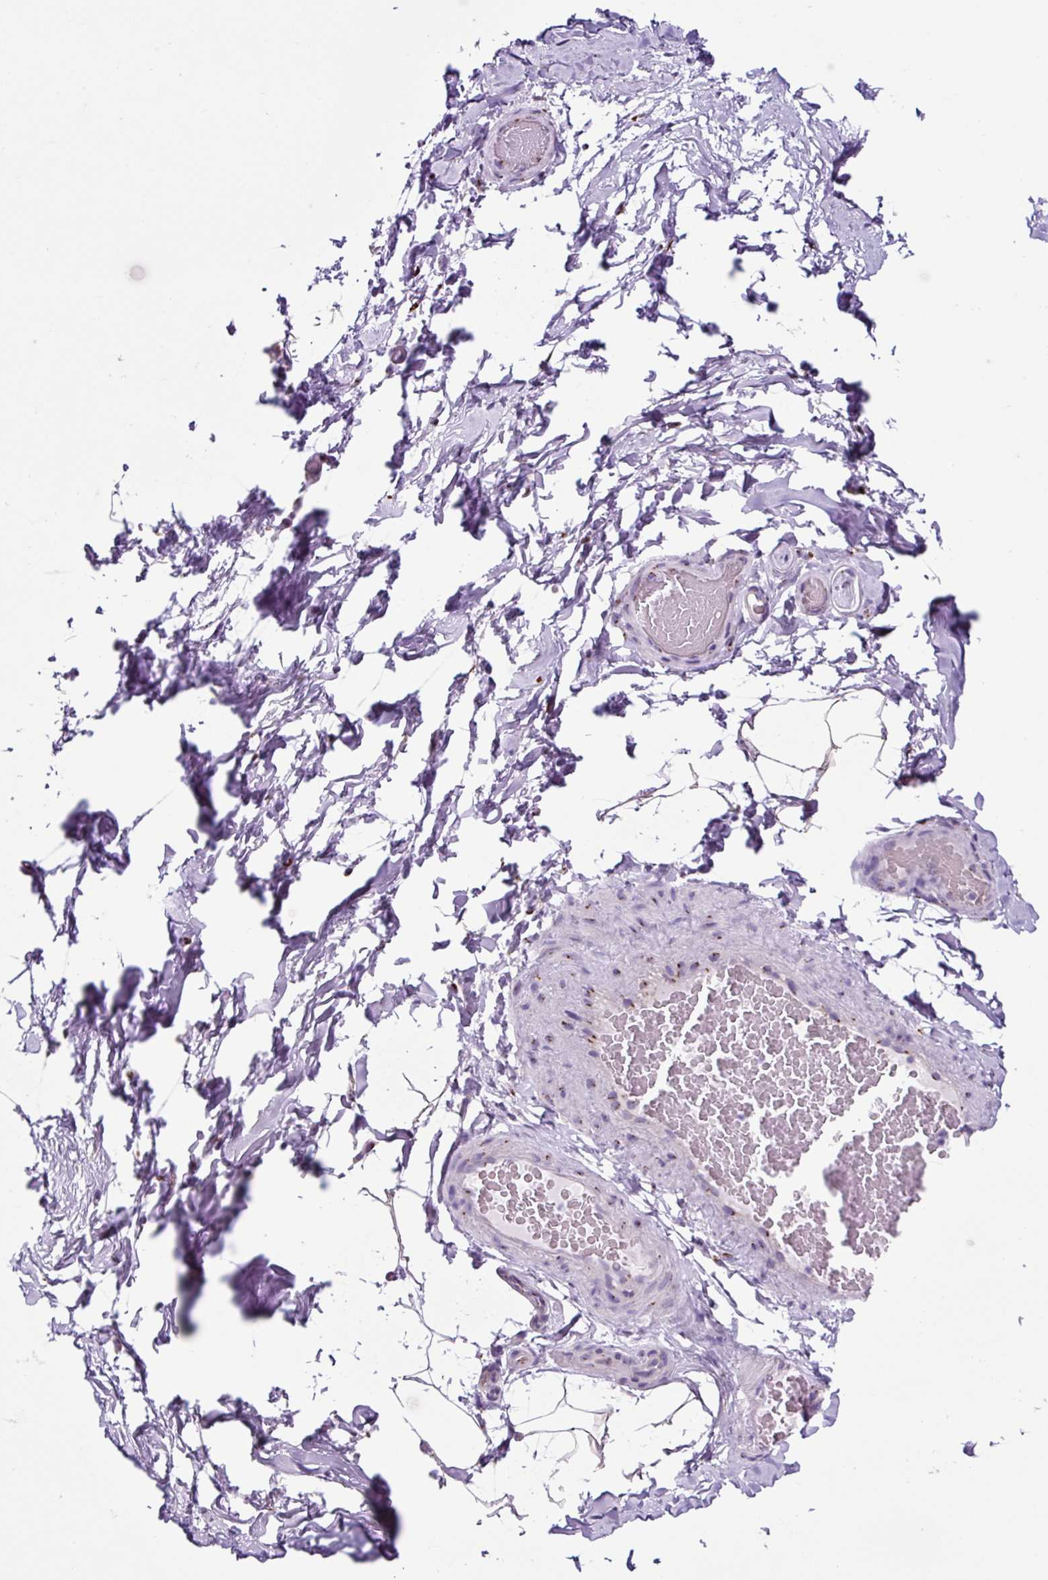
{"staining": {"intensity": "negative", "quantity": "none", "location": "none"}, "tissue": "adipose tissue", "cell_type": "Adipocytes", "image_type": "normal", "snomed": [{"axis": "morphology", "description": "Normal tissue, NOS"}, {"axis": "topography", "description": "Vascular tissue"}, {"axis": "topography", "description": "Peripheral nerve tissue"}], "caption": "A high-resolution photomicrograph shows immunohistochemistry staining of benign adipose tissue, which exhibits no significant positivity in adipocytes.", "gene": "GORASP1", "patient": {"sex": "male", "age": 41}}